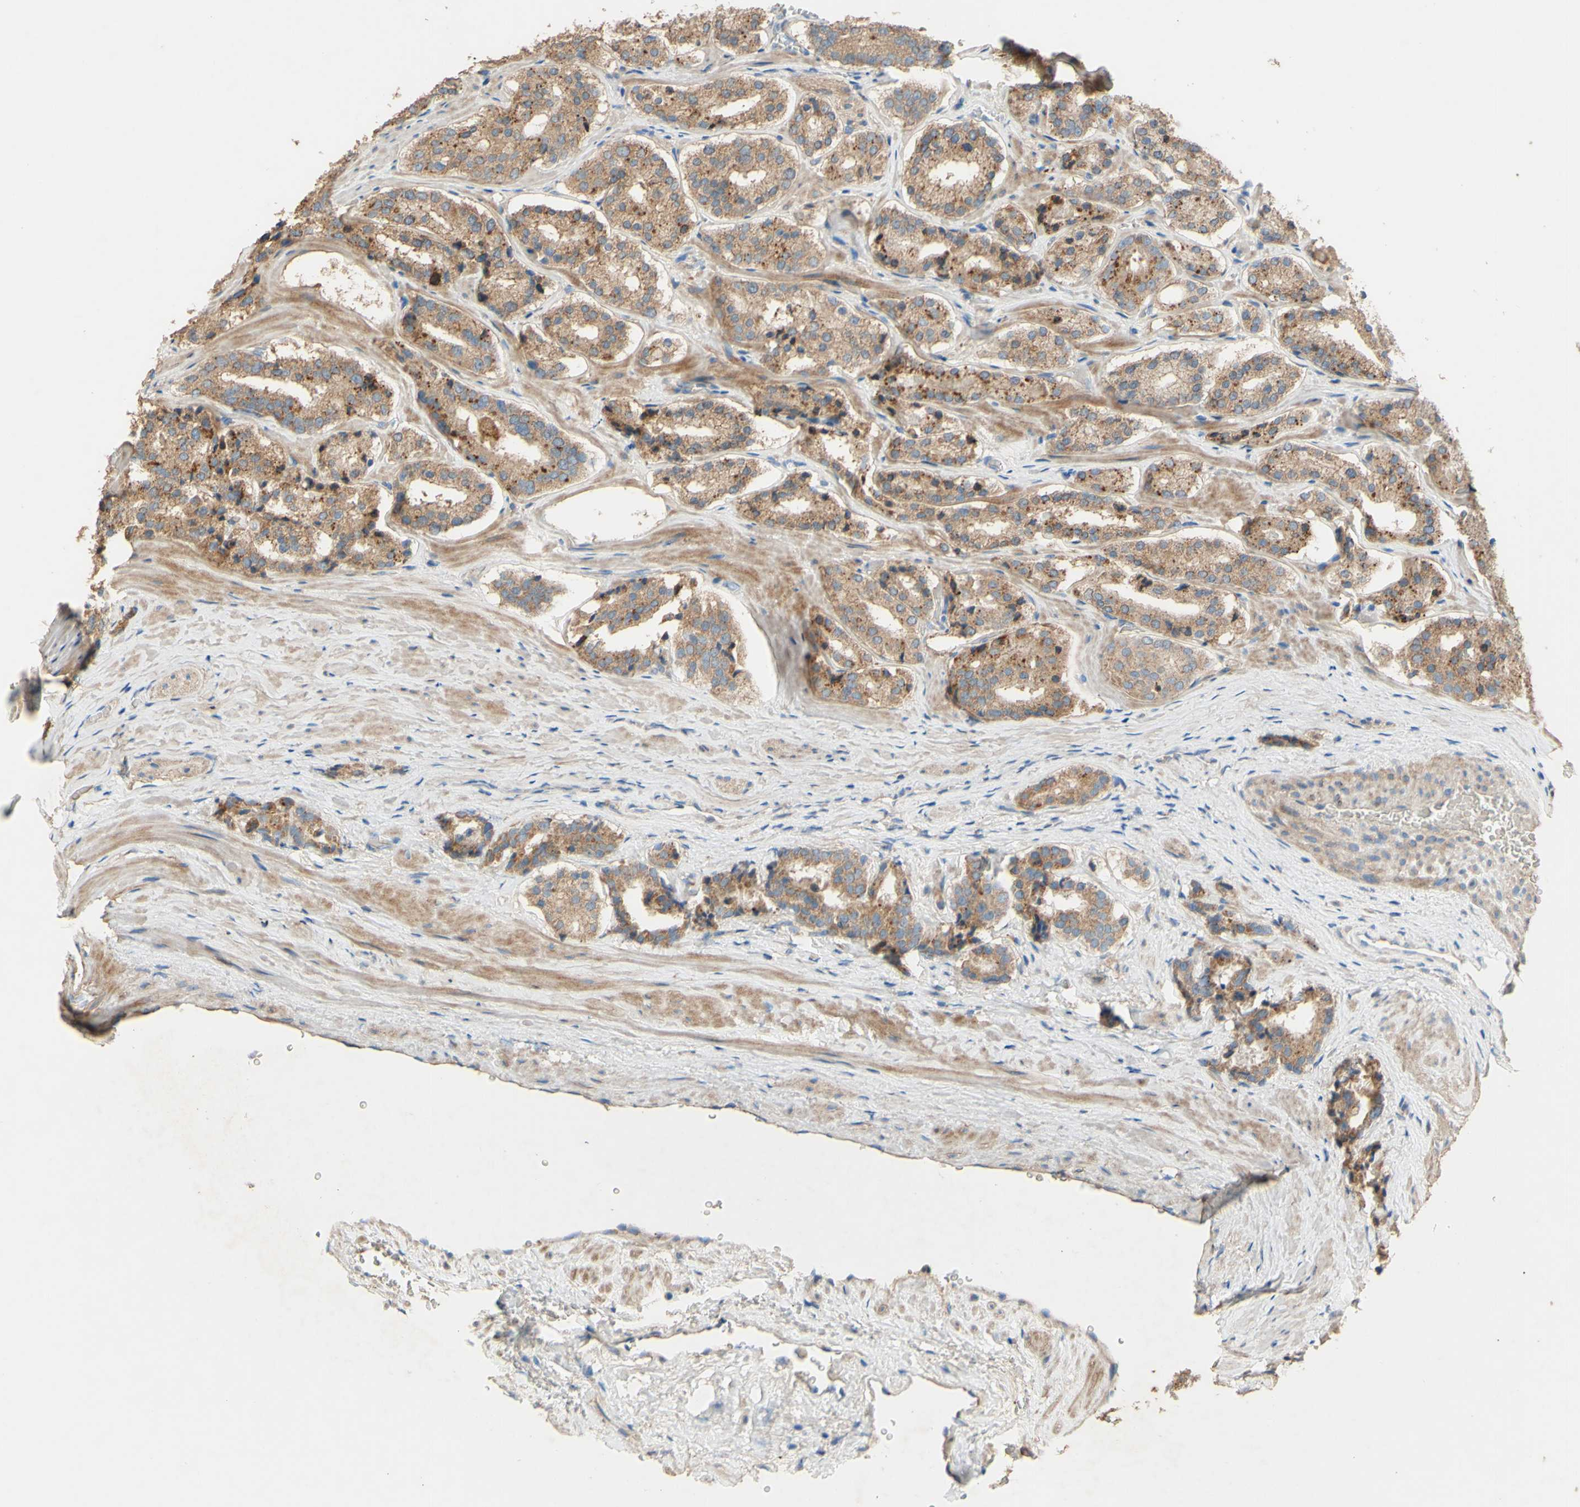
{"staining": {"intensity": "moderate", "quantity": ">75%", "location": "cytoplasmic/membranous"}, "tissue": "prostate cancer", "cell_type": "Tumor cells", "image_type": "cancer", "snomed": [{"axis": "morphology", "description": "Adenocarcinoma, High grade"}, {"axis": "topography", "description": "Prostate"}], "caption": "An immunohistochemistry photomicrograph of tumor tissue is shown. Protein staining in brown labels moderate cytoplasmic/membranous positivity in prostate cancer within tumor cells.", "gene": "DKK3", "patient": {"sex": "male", "age": 60}}